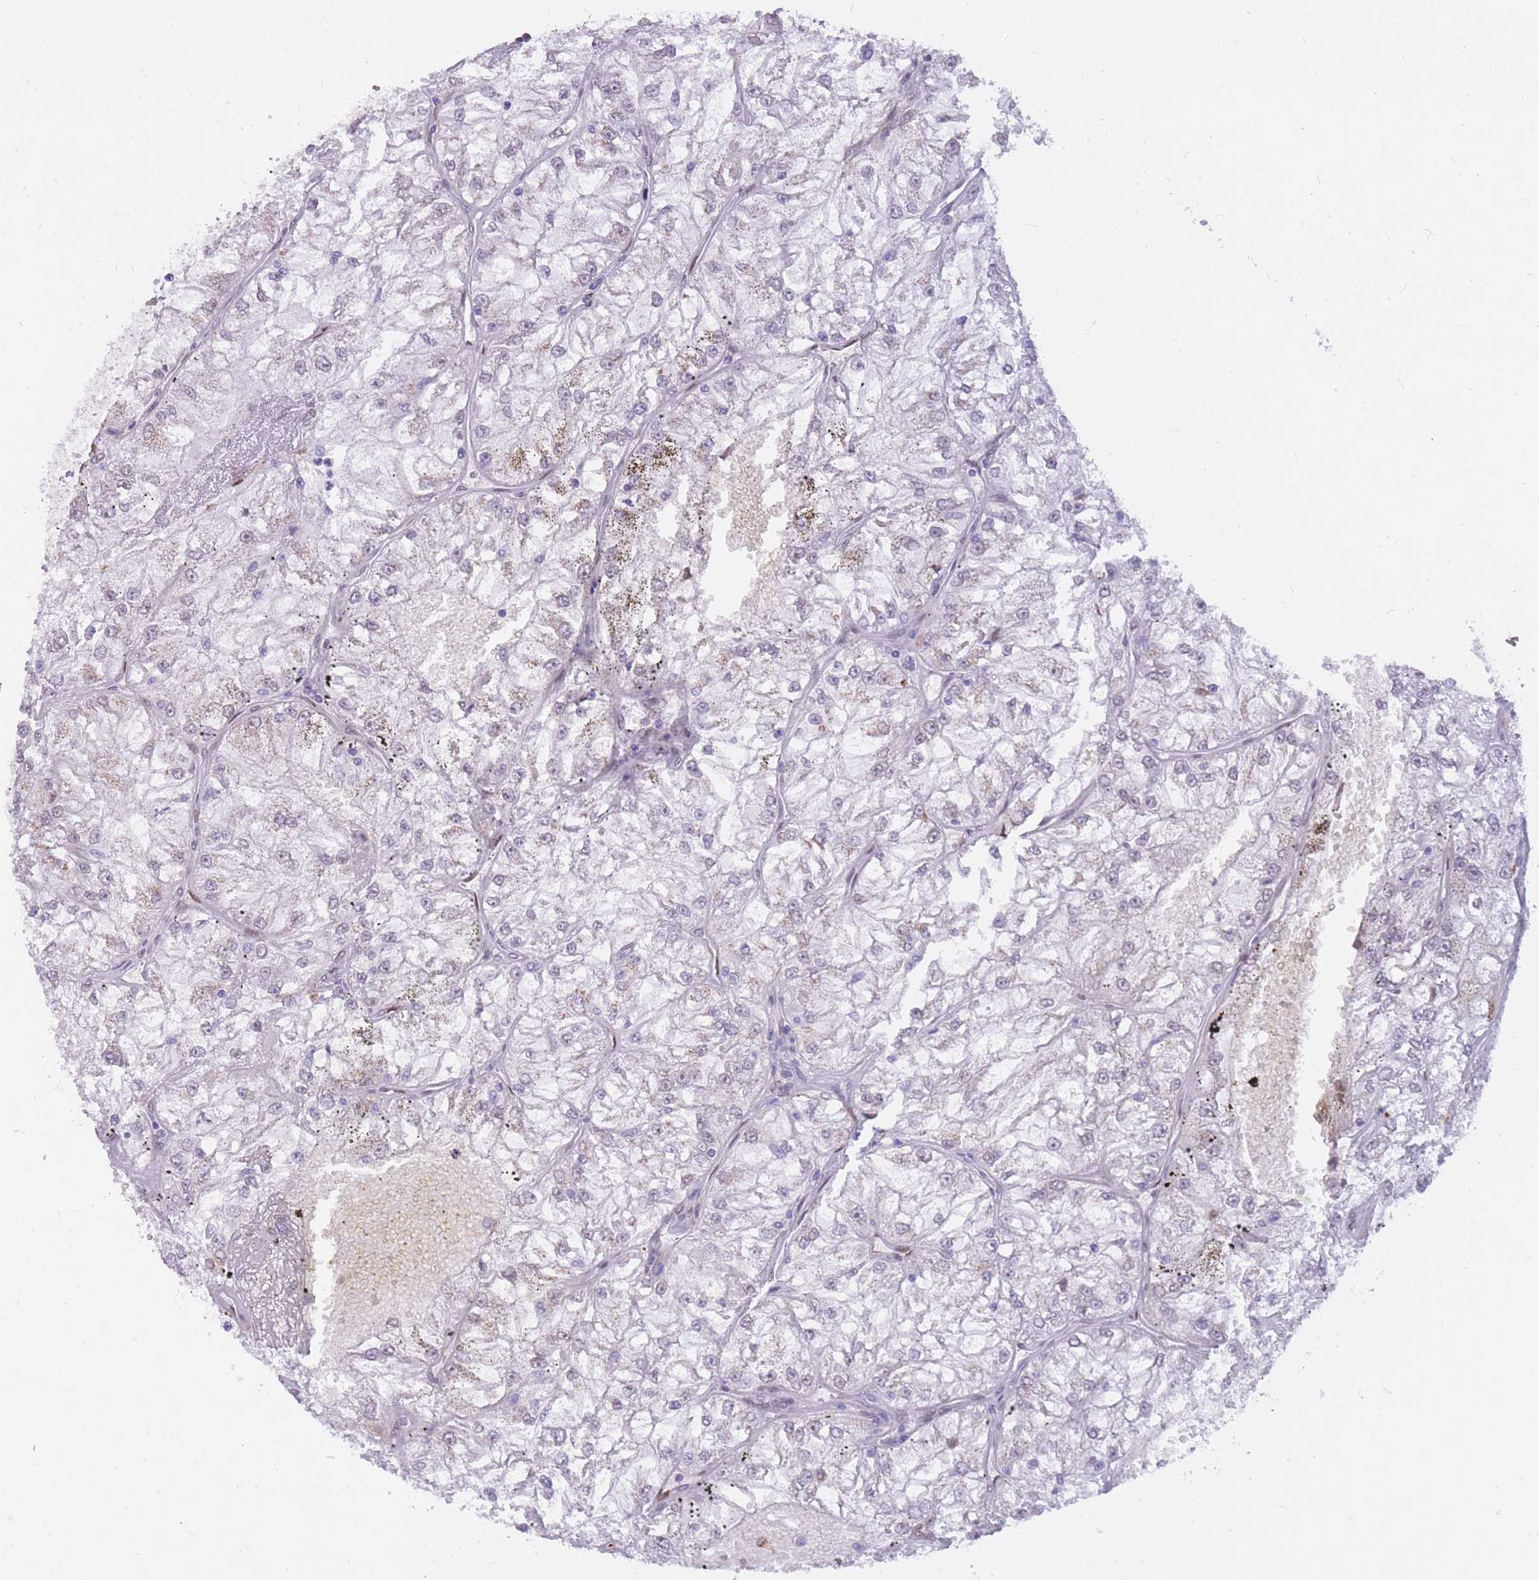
{"staining": {"intensity": "negative", "quantity": "none", "location": "none"}, "tissue": "renal cancer", "cell_type": "Tumor cells", "image_type": "cancer", "snomed": [{"axis": "morphology", "description": "Adenocarcinoma, NOS"}, {"axis": "topography", "description": "Kidney"}], "caption": "The photomicrograph shows no significant staining in tumor cells of renal adenocarcinoma.", "gene": "HOOK2", "patient": {"sex": "female", "age": 72}}